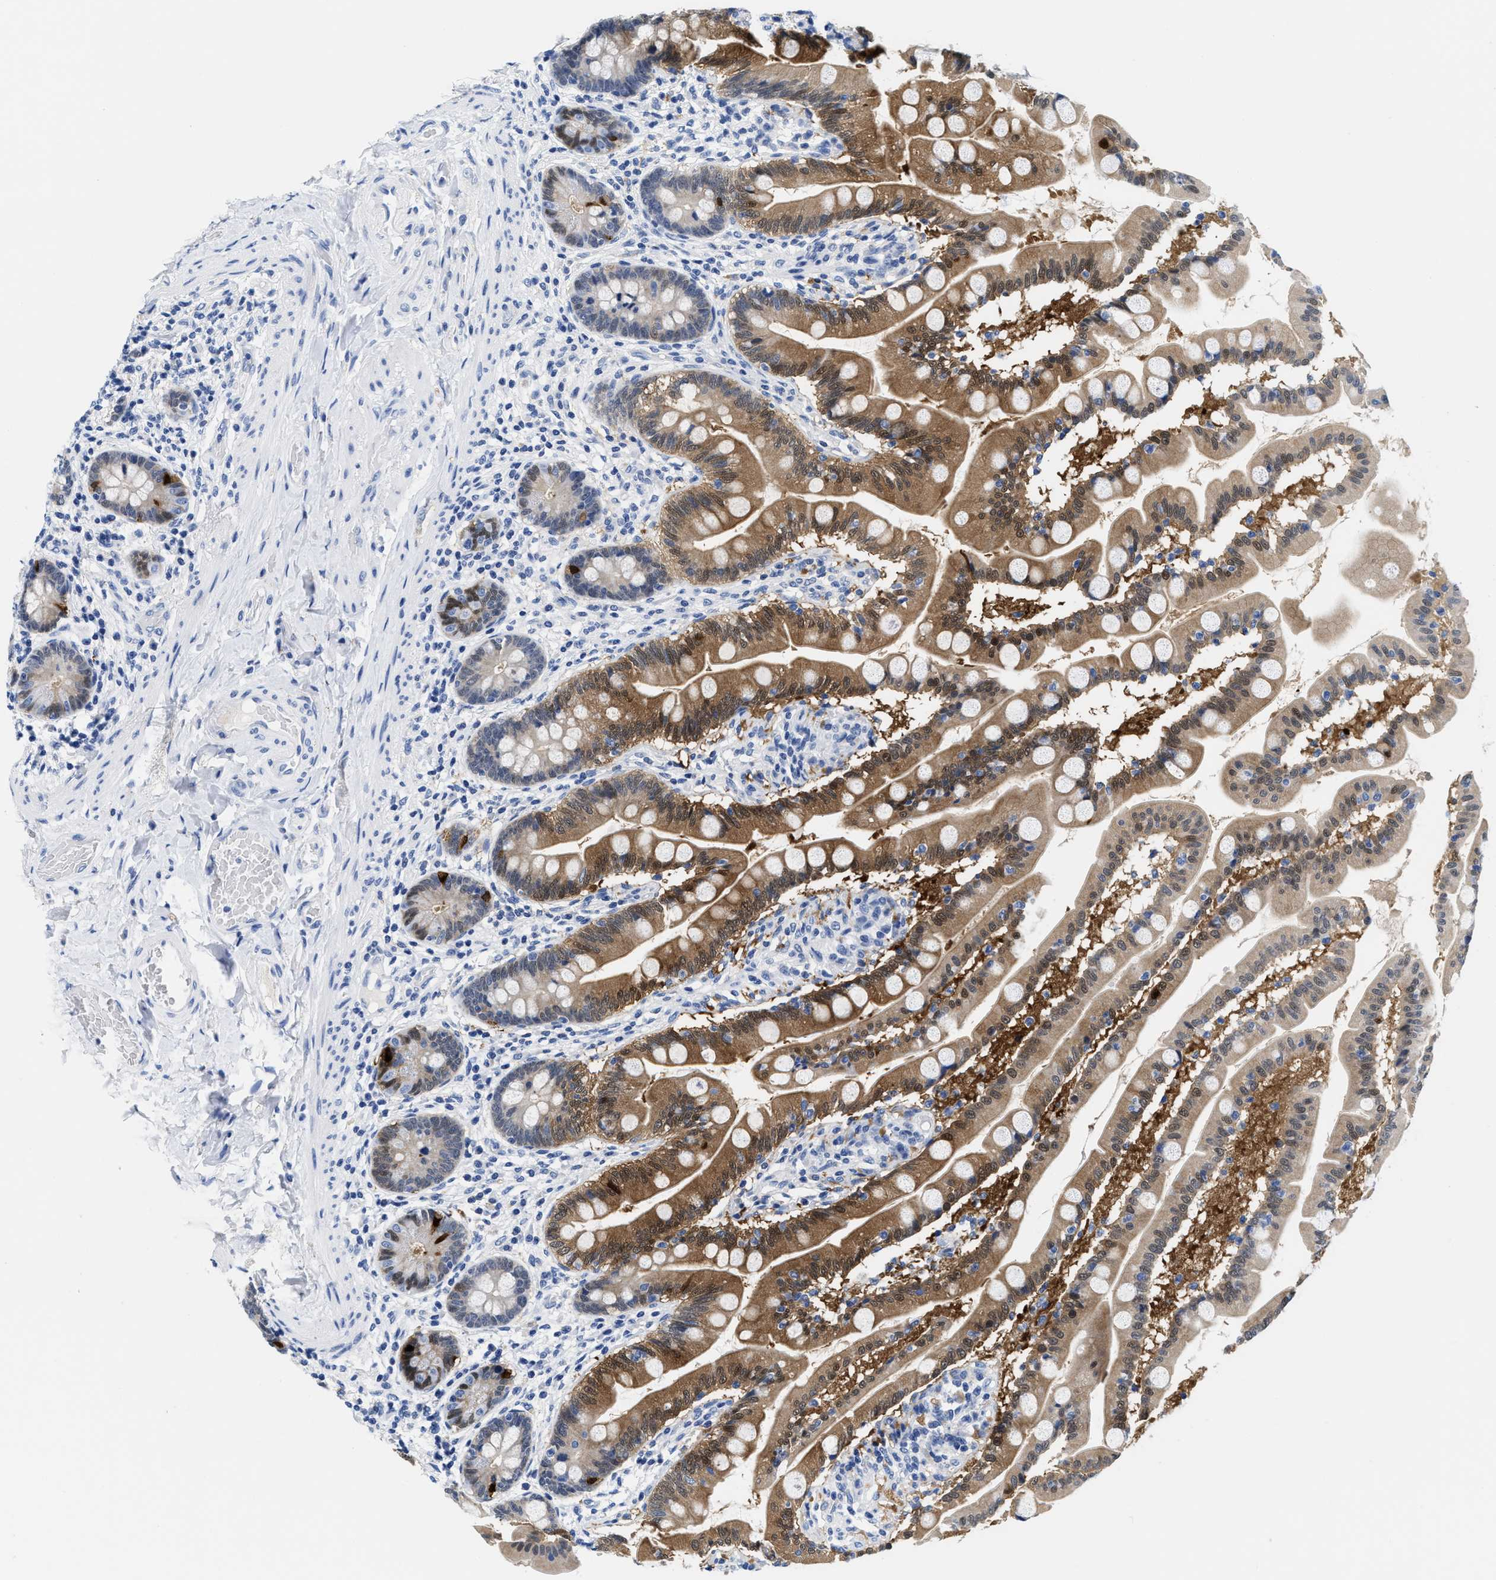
{"staining": {"intensity": "moderate", "quantity": ">75%", "location": "cytoplasmic/membranous,nuclear"}, "tissue": "small intestine", "cell_type": "Glandular cells", "image_type": "normal", "snomed": [{"axis": "morphology", "description": "Normal tissue, NOS"}, {"axis": "topography", "description": "Small intestine"}], "caption": "This photomicrograph reveals normal small intestine stained with immunohistochemistry to label a protein in brown. The cytoplasmic/membranous,nuclear of glandular cells show moderate positivity for the protein. Nuclei are counter-stained blue.", "gene": "TTC3", "patient": {"sex": "female", "age": 56}}